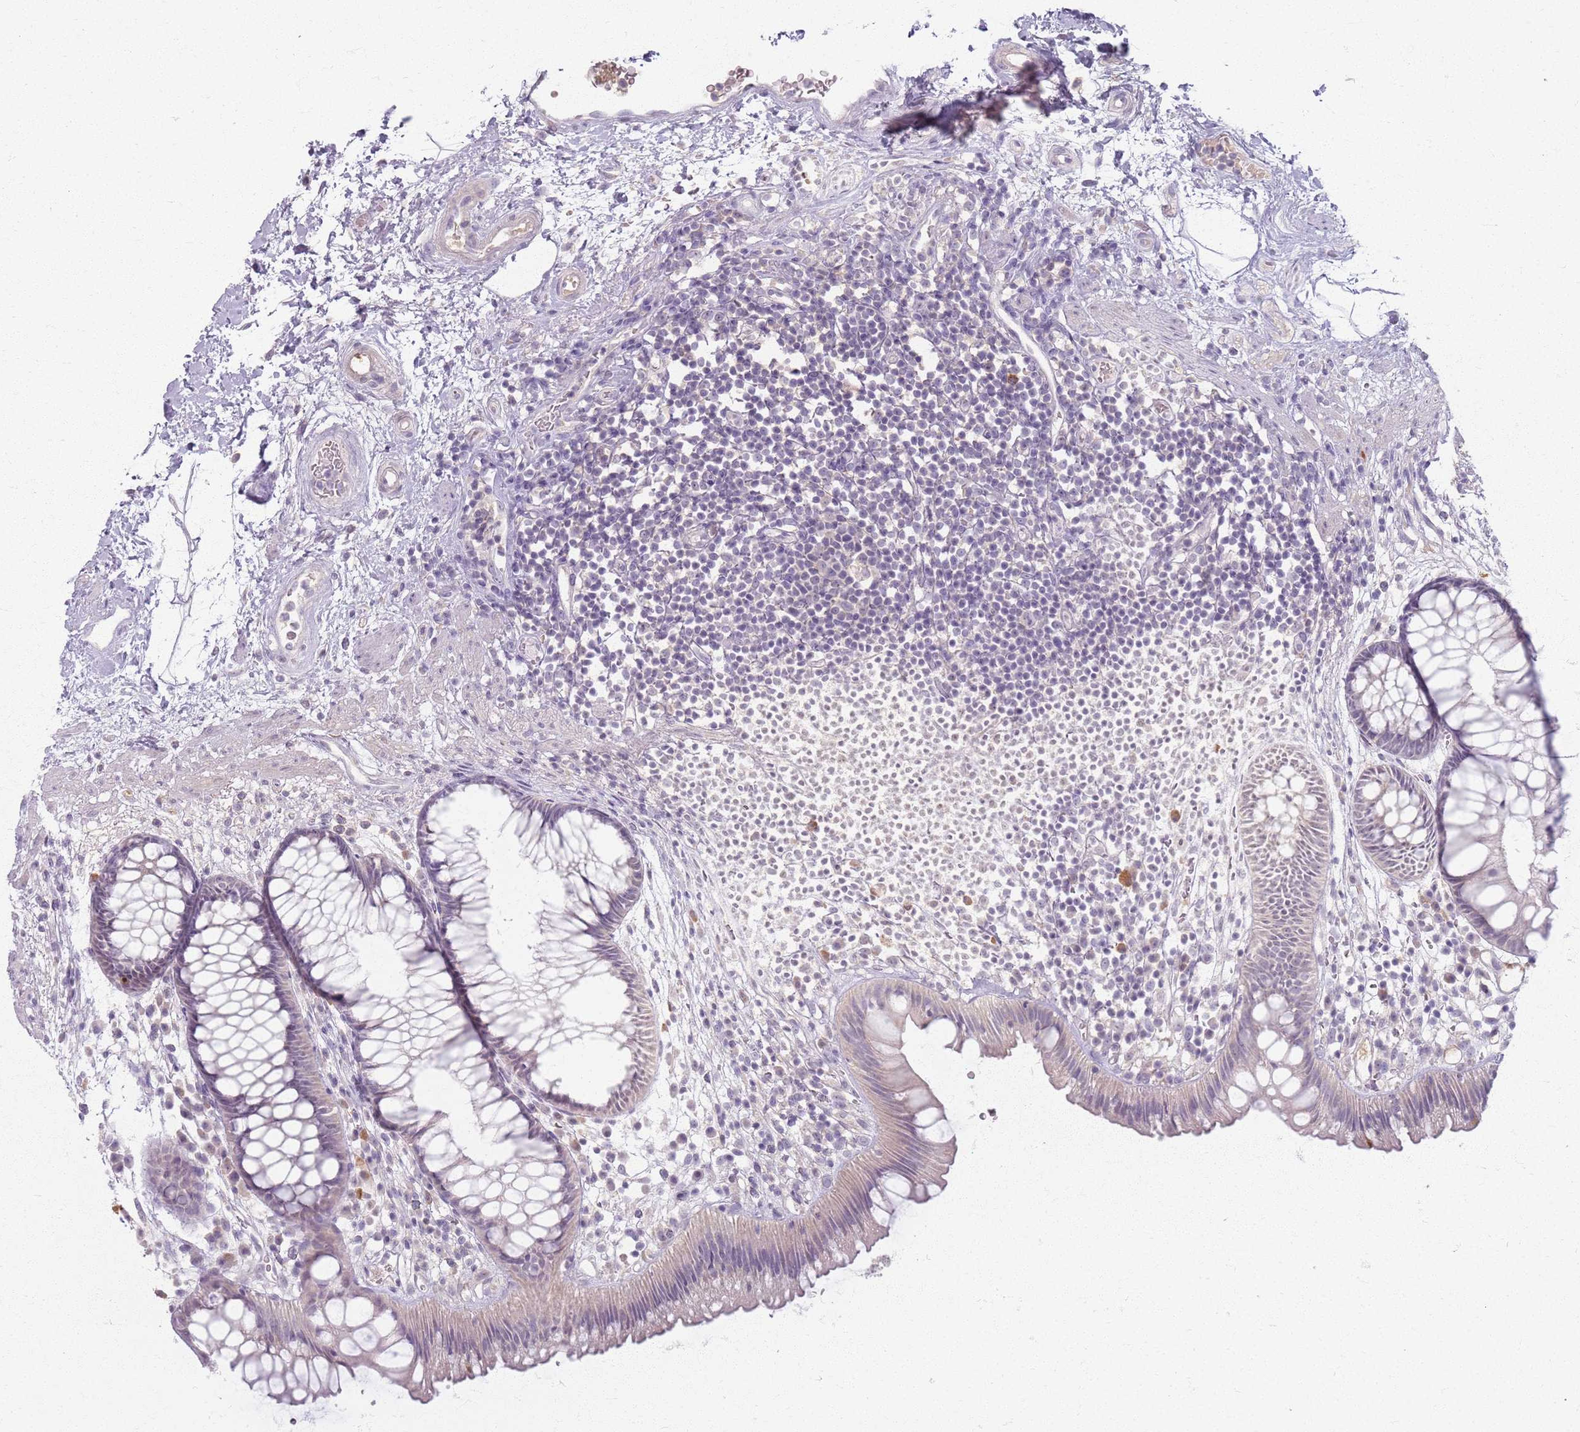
{"staining": {"intensity": "negative", "quantity": "none", "location": "none"}, "tissue": "rectum", "cell_type": "Glandular cells", "image_type": "normal", "snomed": [{"axis": "morphology", "description": "Normal tissue, NOS"}, {"axis": "topography", "description": "Rectum"}], "caption": "A high-resolution image shows immunohistochemistry staining of normal rectum, which shows no significant positivity in glandular cells. (DAB immunohistochemistry, high magnification).", "gene": "CRIPT", "patient": {"sex": "male", "age": 51}}